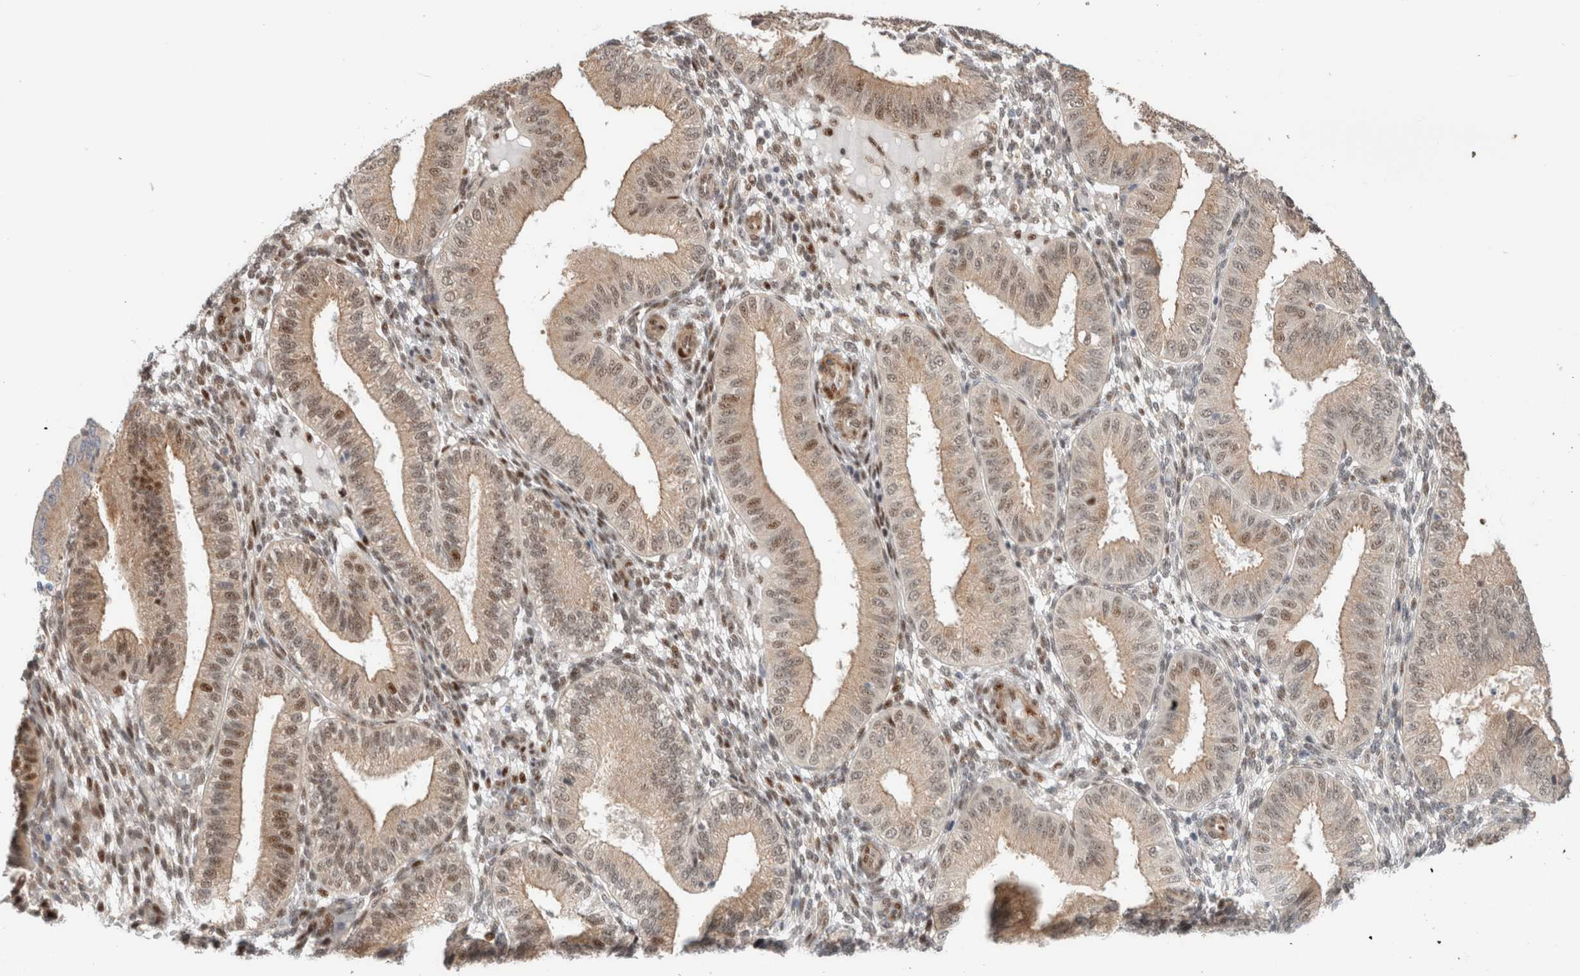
{"staining": {"intensity": "moderate", "quantity": "<25%", "location": "nuclear"}, "tissue": "endometrium", "cell_type": "Cells in endometrial stroma", "image_type": "normal", "snomed": [{"axis": "morphology", "description": "Normal tissue, NOS"}, {"axis": "topography", "description": "Endometrium"}], "caption": "There is low levels of moderate nuclear positivity in cells in endometrial stroma of normal endometrium, as demonstrated by immunohistochemical staining (brown color).", "gene": "ID3", "patient": {"sex": "female", "age": 39}}